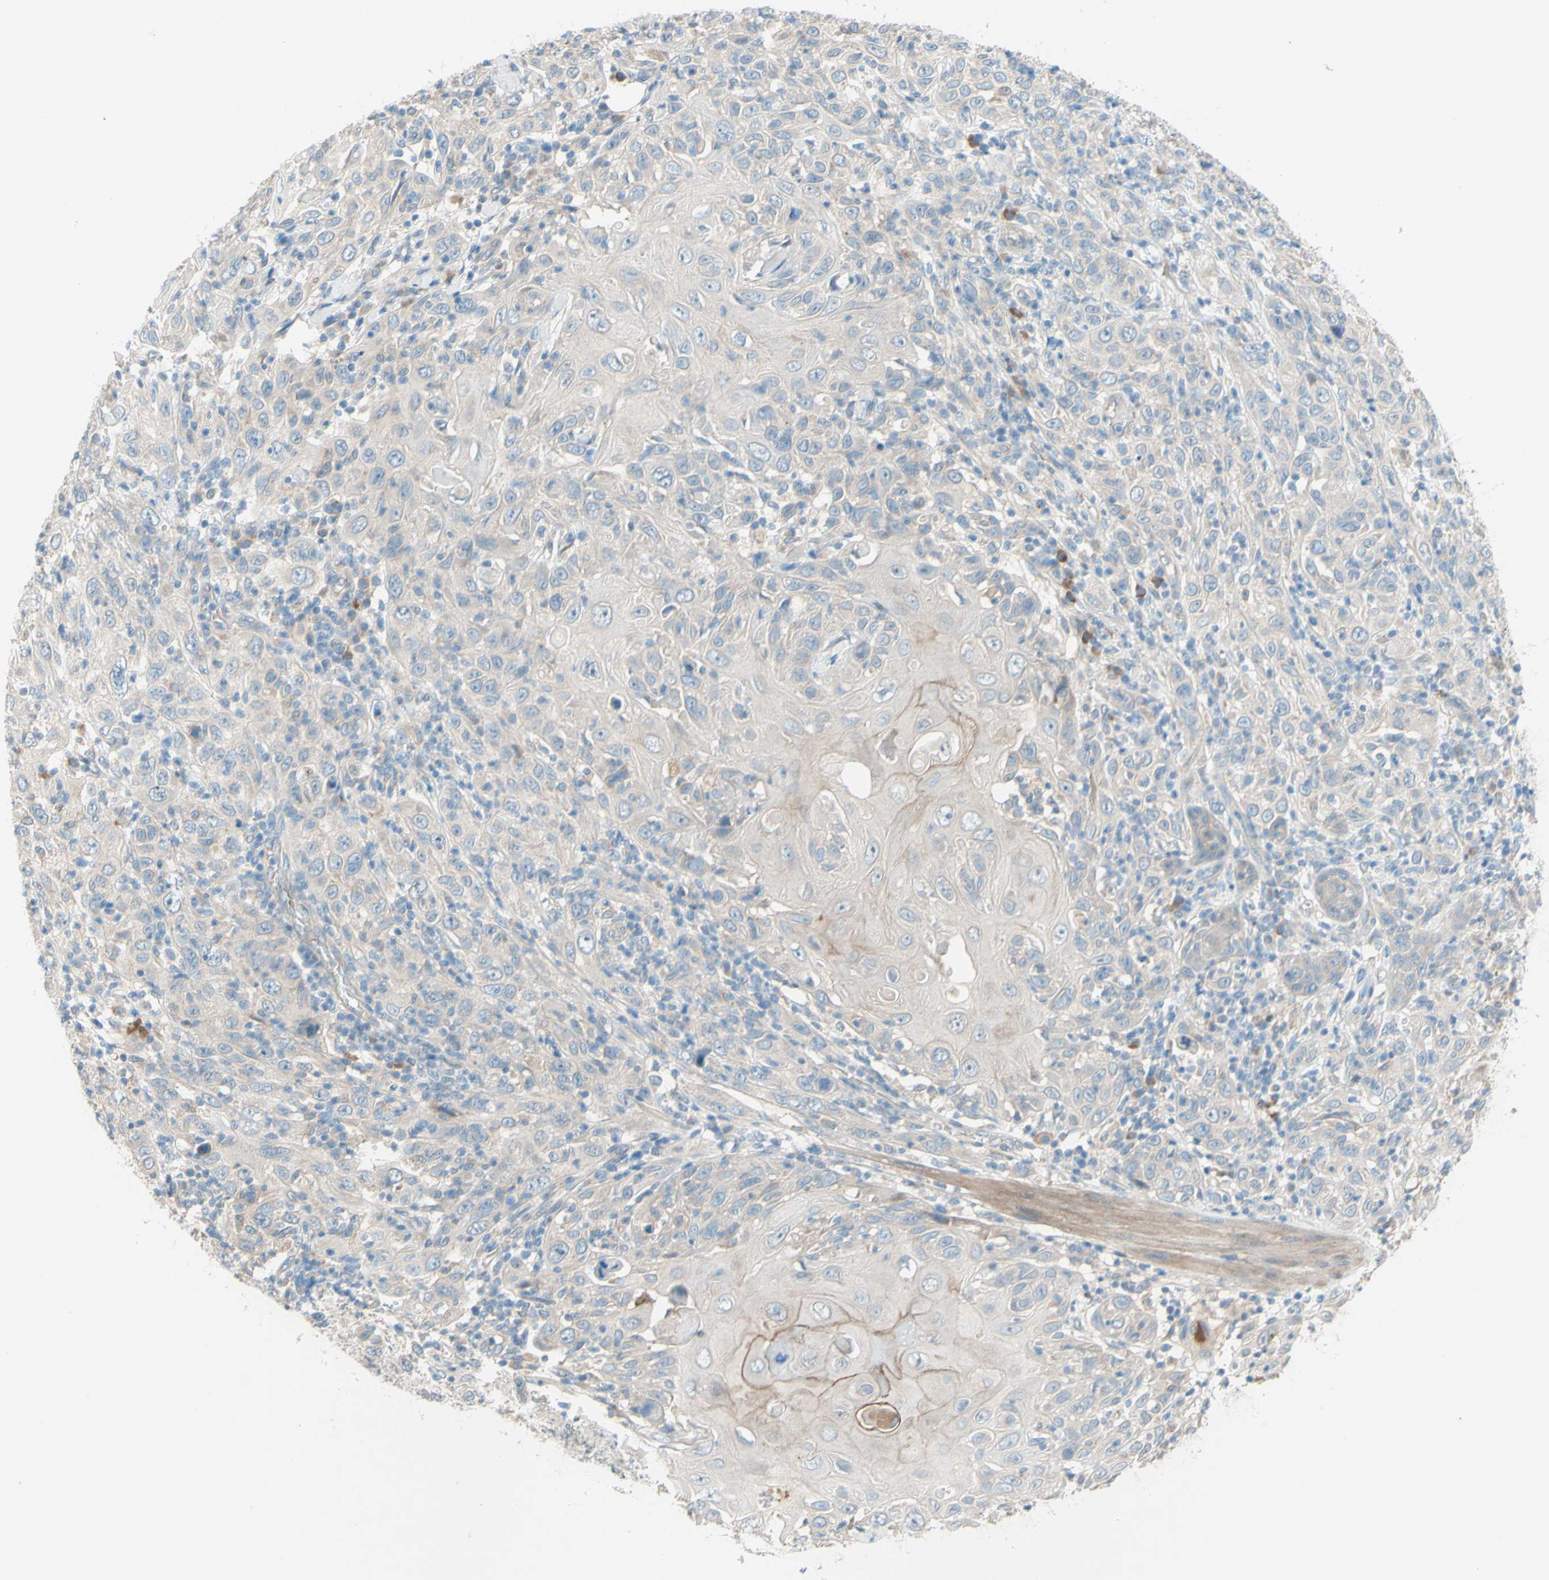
{"staining": {"intensity": "weak", "quantity": "<25%", "location": "cytoplasmic/membranous"}, "tissue": "skin cancer", "cell_type": "Tumor cells", "image_type": "cancer", "snomed": [{"axis": "morphology", "description": "Squamous cell carcinoma, NOS"}, {"axis": "topography", "description": "Skin"}], "caption": "An immunohistochemistry image of skin cancer (squamous cell carcinoma) is shown. There is no staining in tumor cells of skin cancer (squamous cell carcinoma).", "gene": "IL2", "patient": {"sex": "female", "age": 88}}